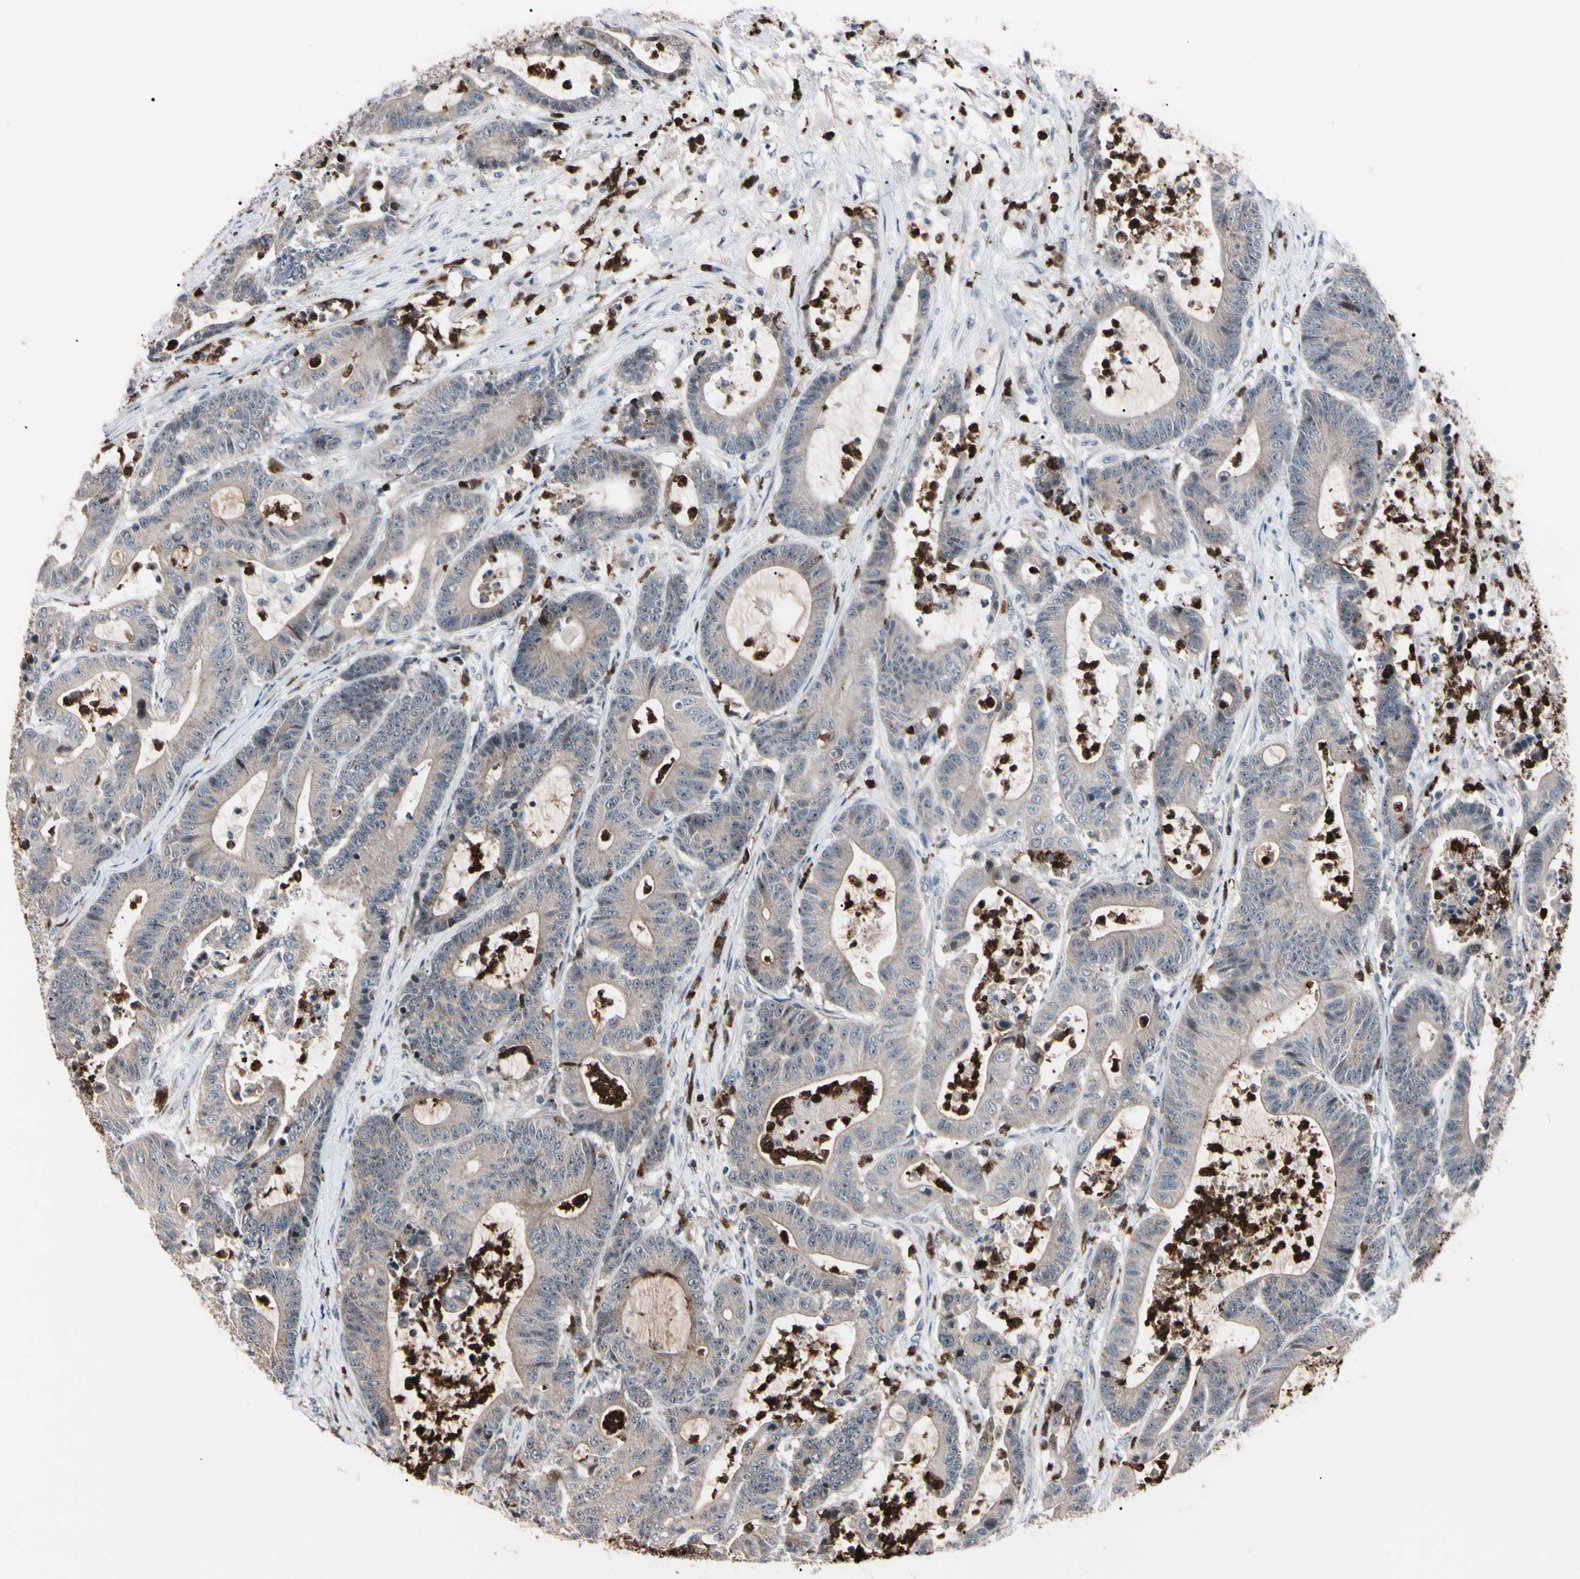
{"staining": {"intensity": "weak", "quantity": ">75%", "location": "cytoplasmic/membranous"}, "tissue": "colorectal cancer", "cell_type": "Tumor cells", "image_type": "cancer", "snomed": [{"axis": "morphology", "description": "Adenocarcinoma, NOS"}, {"axis": "topography", "description": "Colon"}], "caption": "Weak cytoplasmic/membranous protein positivity is seen in about >75% of tumor cells in colorectal cancer. The staining was performed using DAB, with brown indicating positive protein expression. Nuclei are stained blue with hematoxylin.", "gene": "TRAF5", "patient": {"sex": "female", "age": 84}}